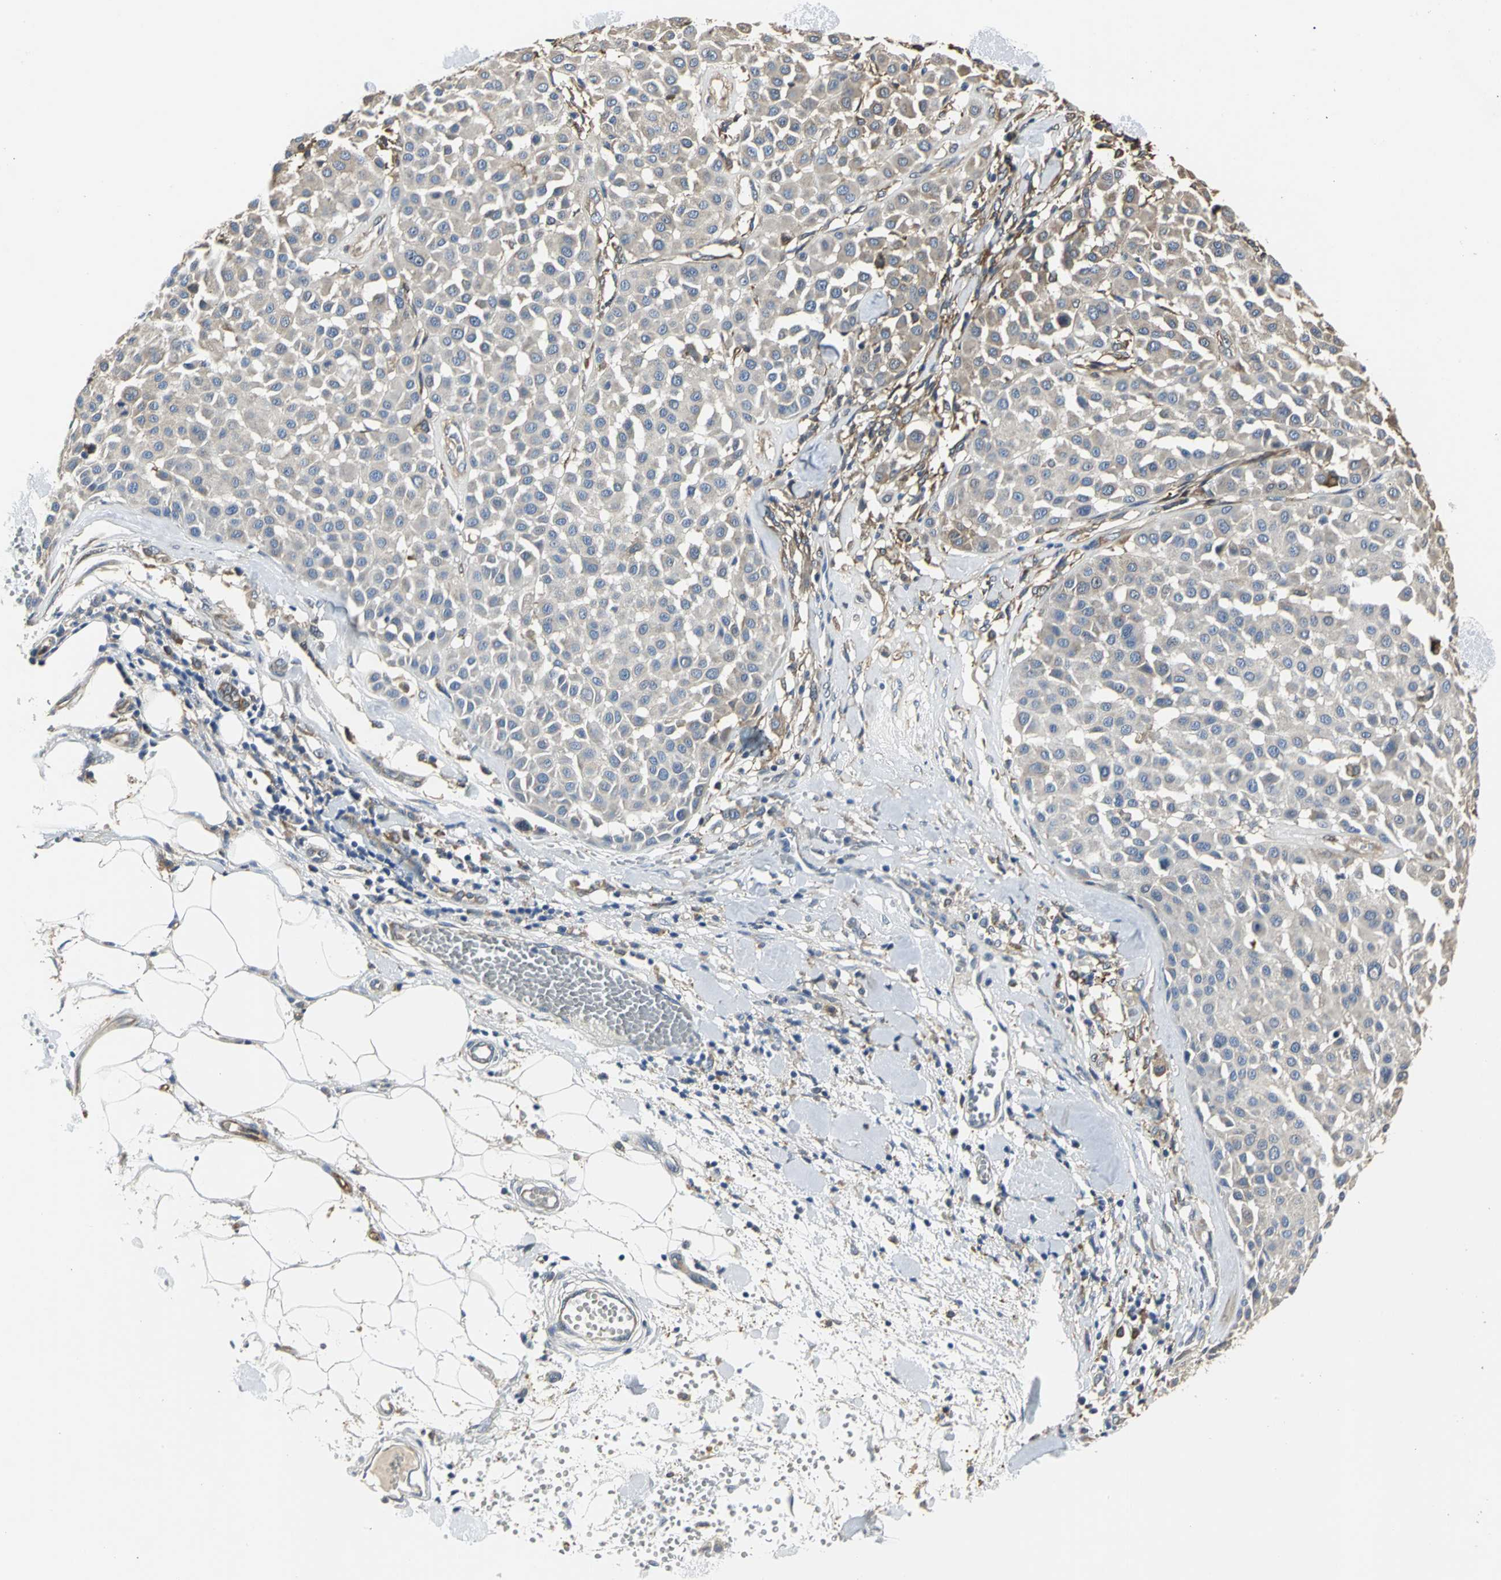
{"staining": {"intensity": "weak", "quantity": "25%-75%", "location": "cytoplasmic/membranous"}, "tissue": "melanoma", "cell_type": "Tumor cells", "image_type": "cancer", "snomed": [{"axis": "morphology", "description": "Malignant melanoma, Metastatic site"}, {"axis": "topography", "description": "Soft tissue"}], "caption": "Protein positivity by immunohistochemistry shows weak cytoplasmic/membranous positivity in about 25%-75% of tumor cells in melanoma.", "gene": "CHRNB1", "patient": {"sex": "male", "age": 41}}